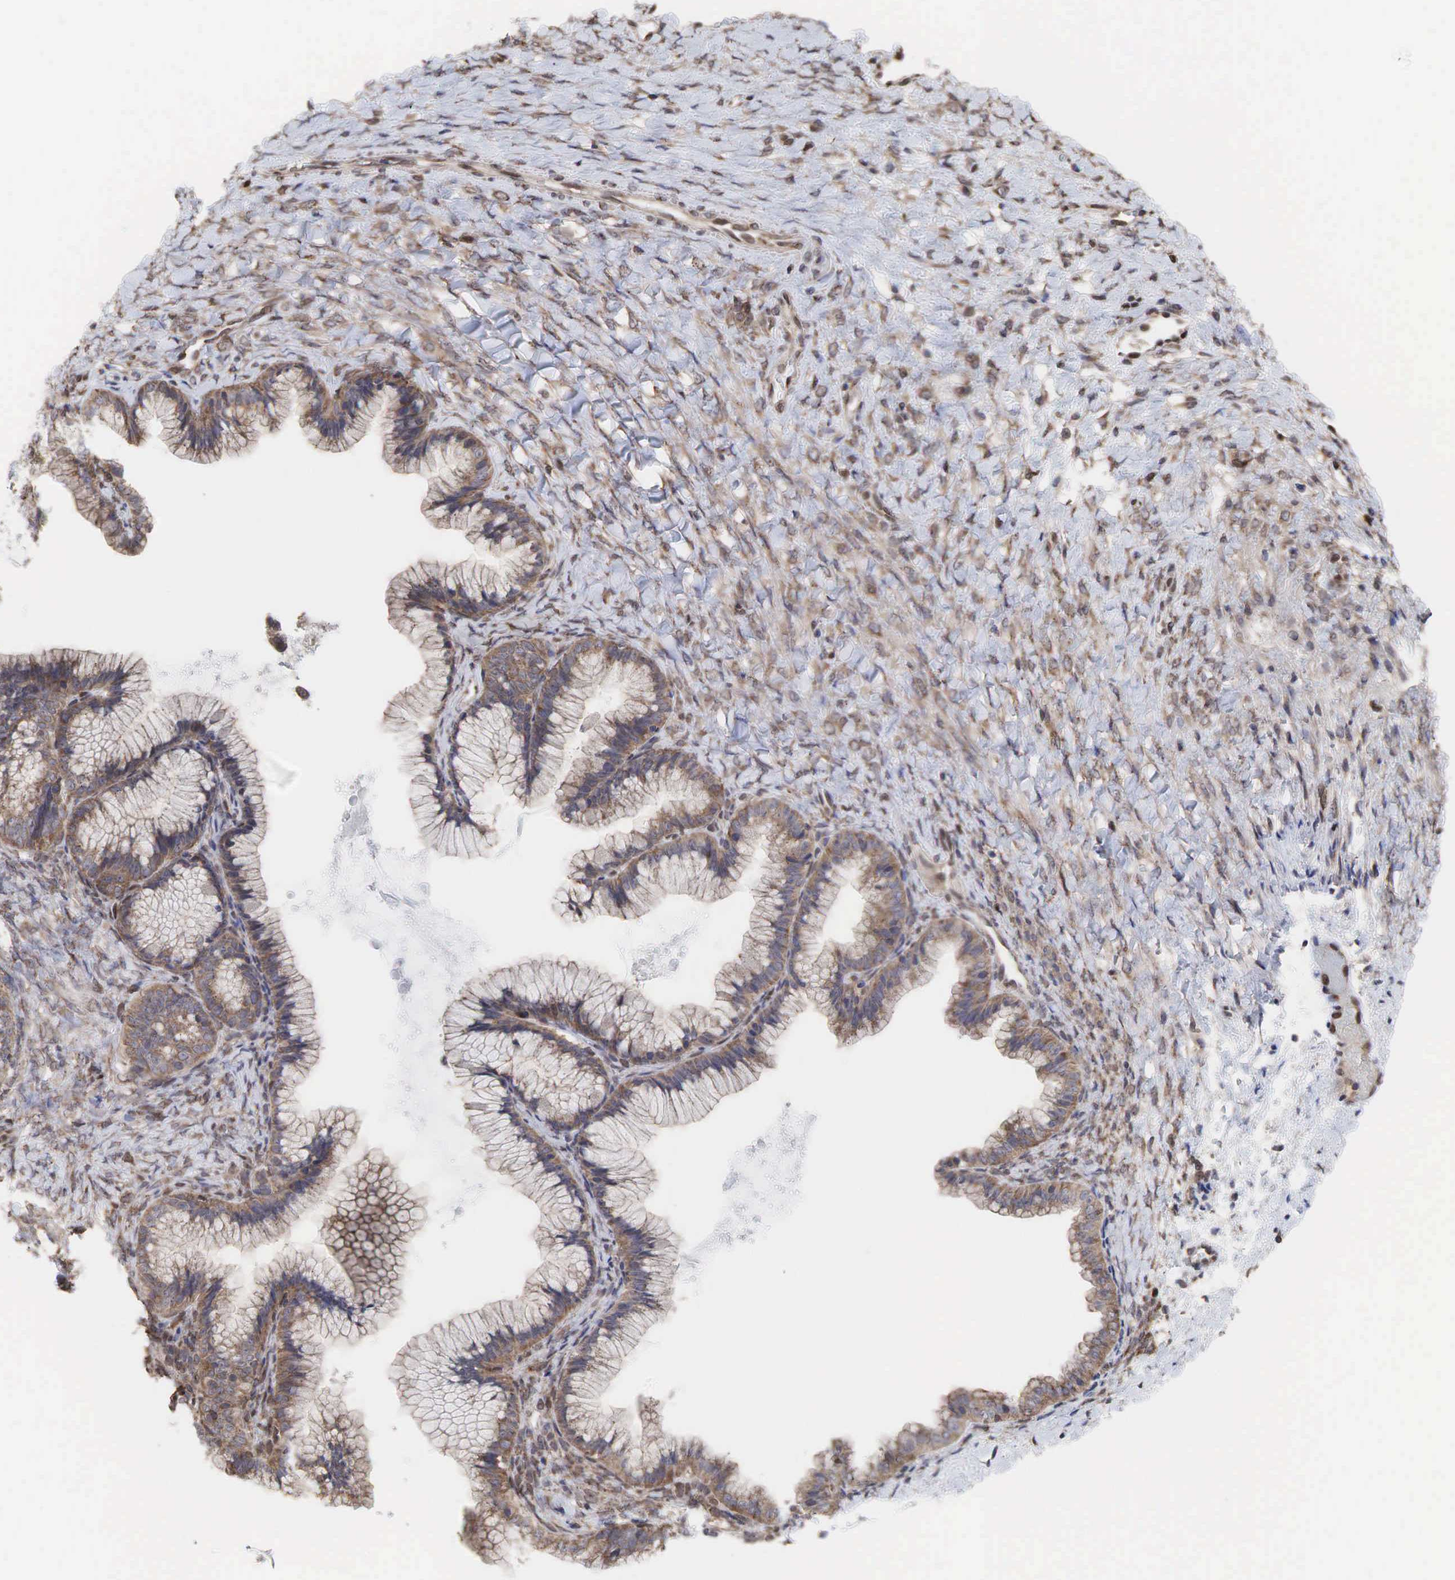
{"staining": {"intensity": "weak", "quantity": ">75%", "location": "cytoplasmic/membranous"}, "tissue": "ovarian cancer", "cell_type": "Tumor cells", "image_type": "cancer", "snomed": [{"axis": "morphology", "description": "Cystadenocarcinoma, mucinous, NOS"}, {"axis": "topography", "description": "Ovary"}], "caption": "Immunohistochemistry (IHC) micrograph of ovarian mucinous cystadenocarcinoma stained for a protein (brown), which reveals low levels of weak cytoplasmic/membranous staining in approximately >75% of tumor cells.", "gene": "PABPC5", "patient": {"sex": "female", "age": 41}}